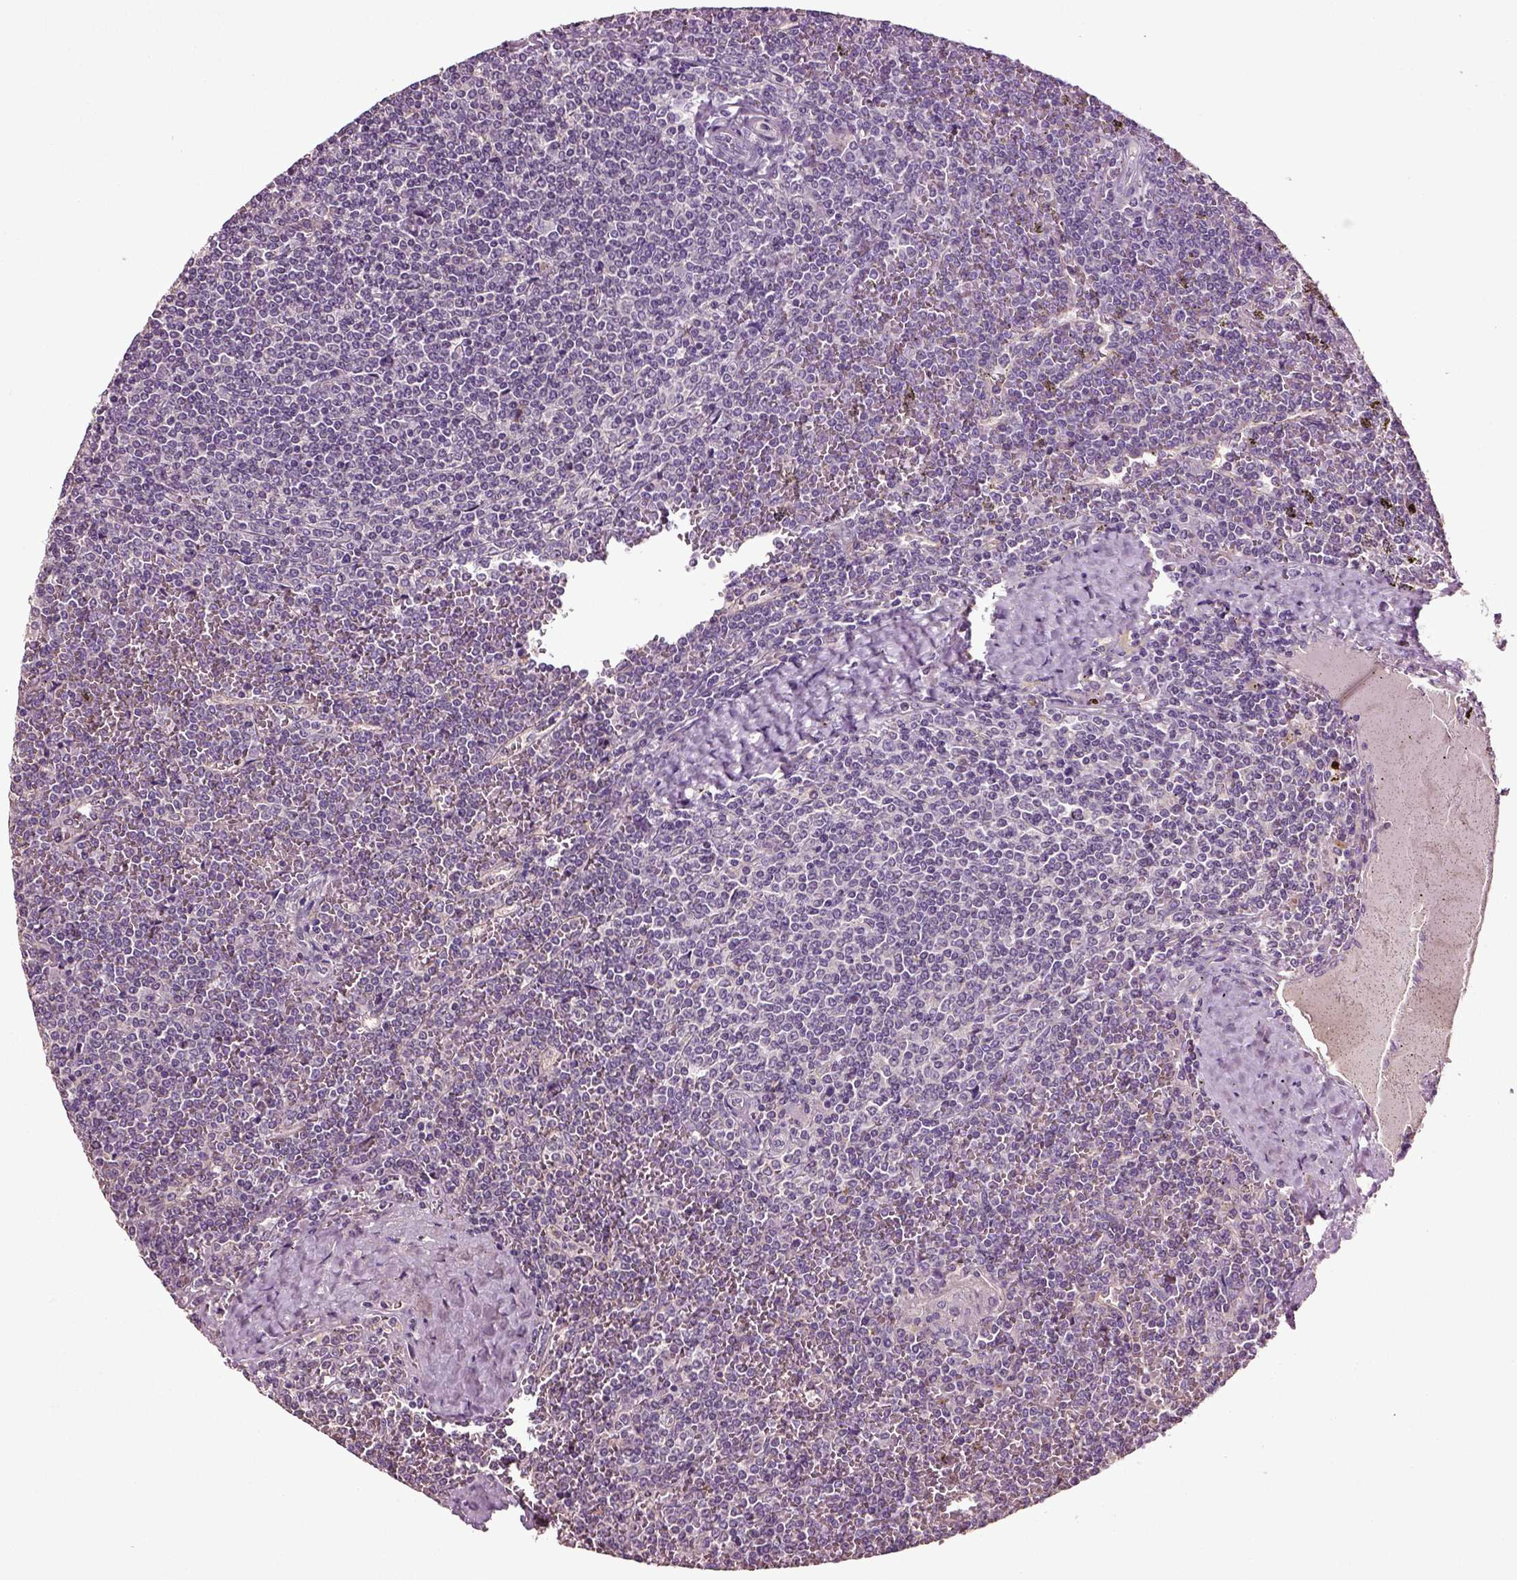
{"staining": {"intensity": "negative", "quantity": "none", "location": "none"}, "tissue": "lymphoma", "cell_type": "Tumor cells", "image_type": "cancer", "snomed": [{"axis": "morphology", "description": "Malignant lymphoma, non-Hodgkin's type, Low grade"}, {"axis": "topography", "description": "Spleen"}], "caption": "This is a image of immunohistochemistry staining of low-grade malignant lymphoma, non-Hodgkin's type, which shows no positivity in tumor cells. Nuclei are stained in blue.", "gene": "DEFB118", "patient": {"sex": "female", "age": 19}}